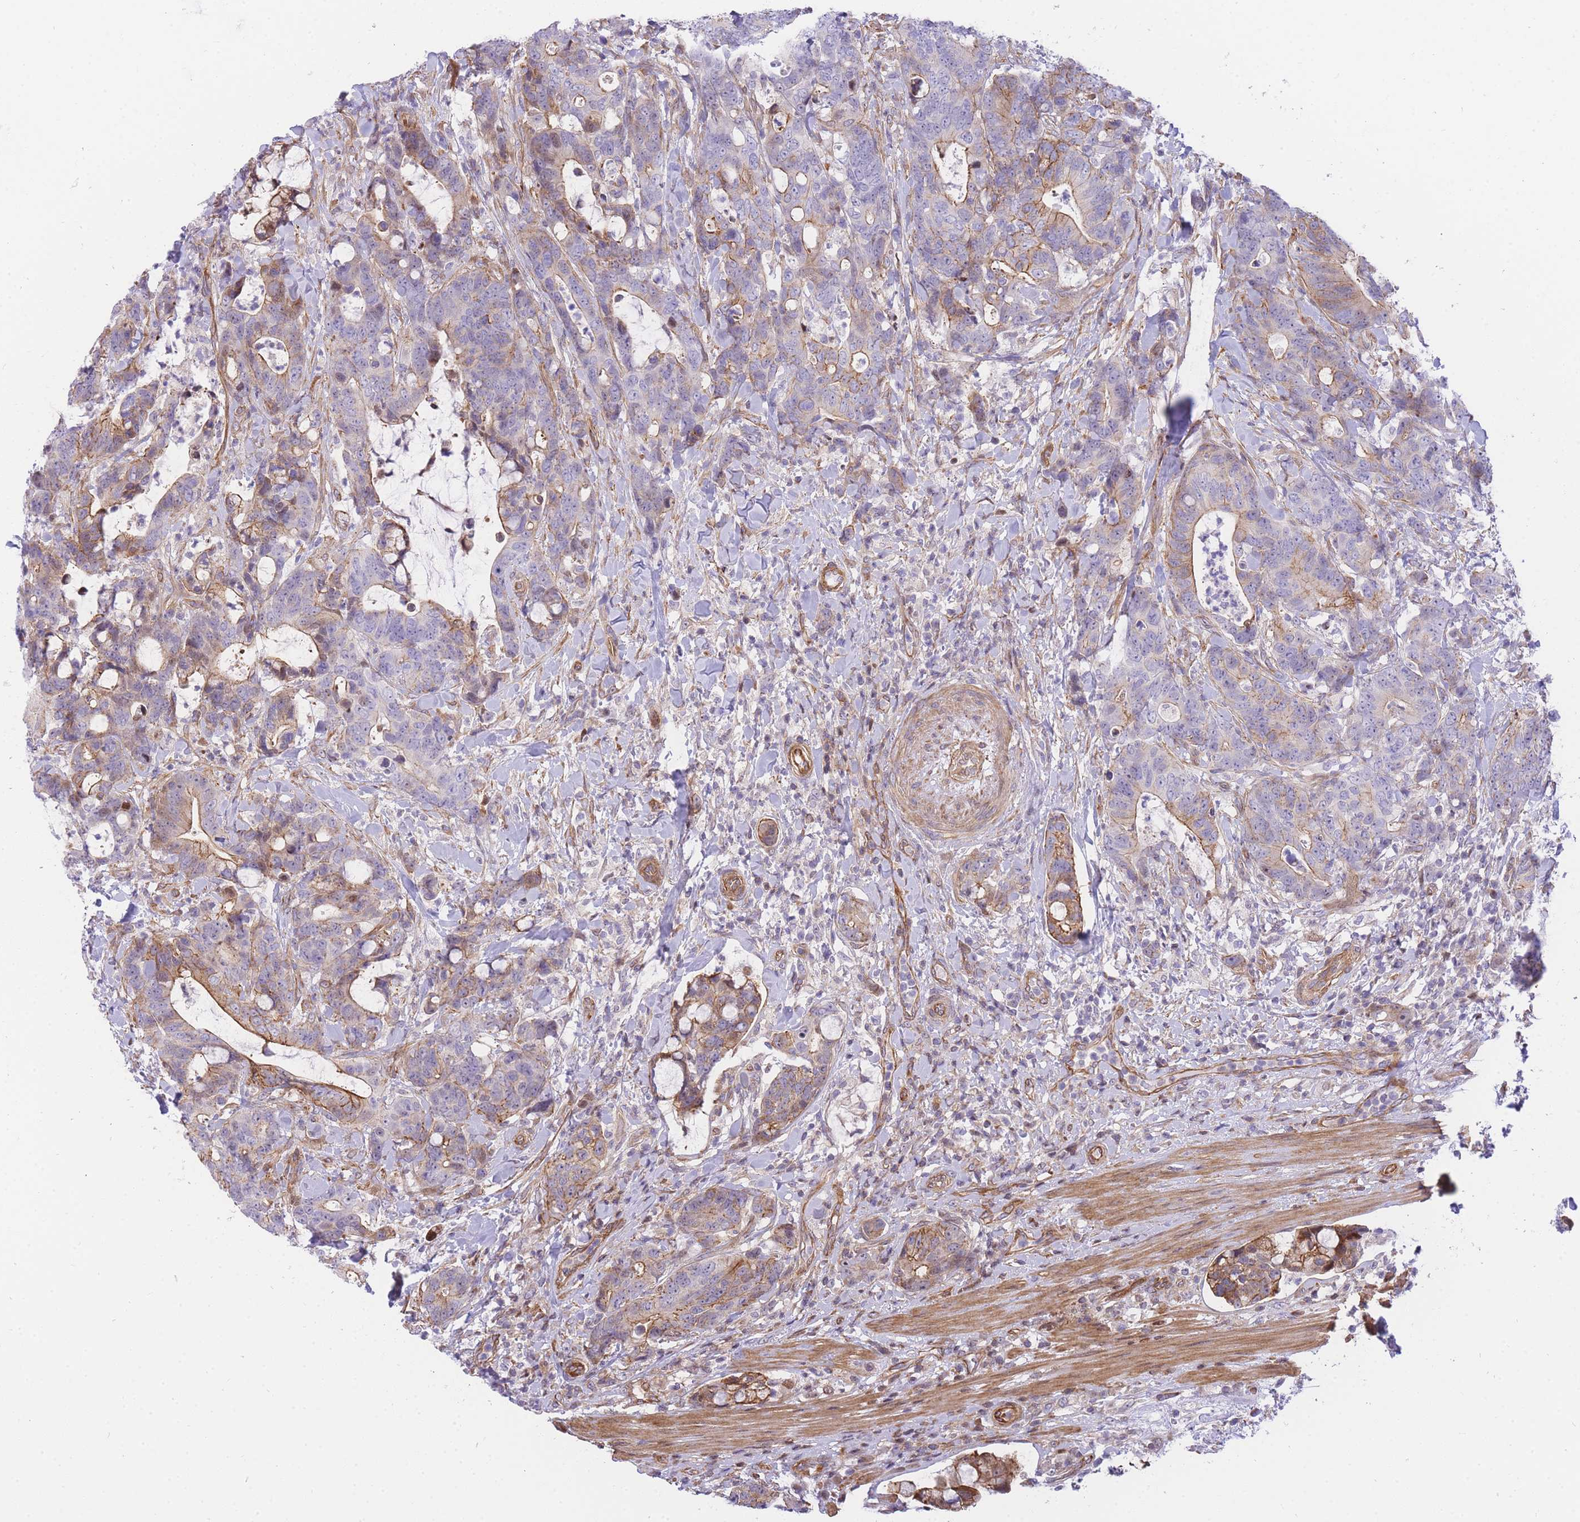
{"staining": {"intensity": "moderate", "quantity": "25%-75%", "location": "cytoplasmic/membranous"}, "tissue": "colorectal cancer", "cell_type": "Tumor cells", "image_type": "cancer", "snomed": [{"axis": "morphology", "description": "Adenocarcinoma, NOS"}, {"axis": "topography", "description": "Colon"}], "caption": "A micrograph showing moderate cytoplasmic/membranous expression in about 25%-75% of tumor cells in adenocarcinoma (colorectal), as visualized by brown immunohistochemical staining.", "gene": "S100PBP", "patient": {"sex": "female", "age": 82}}